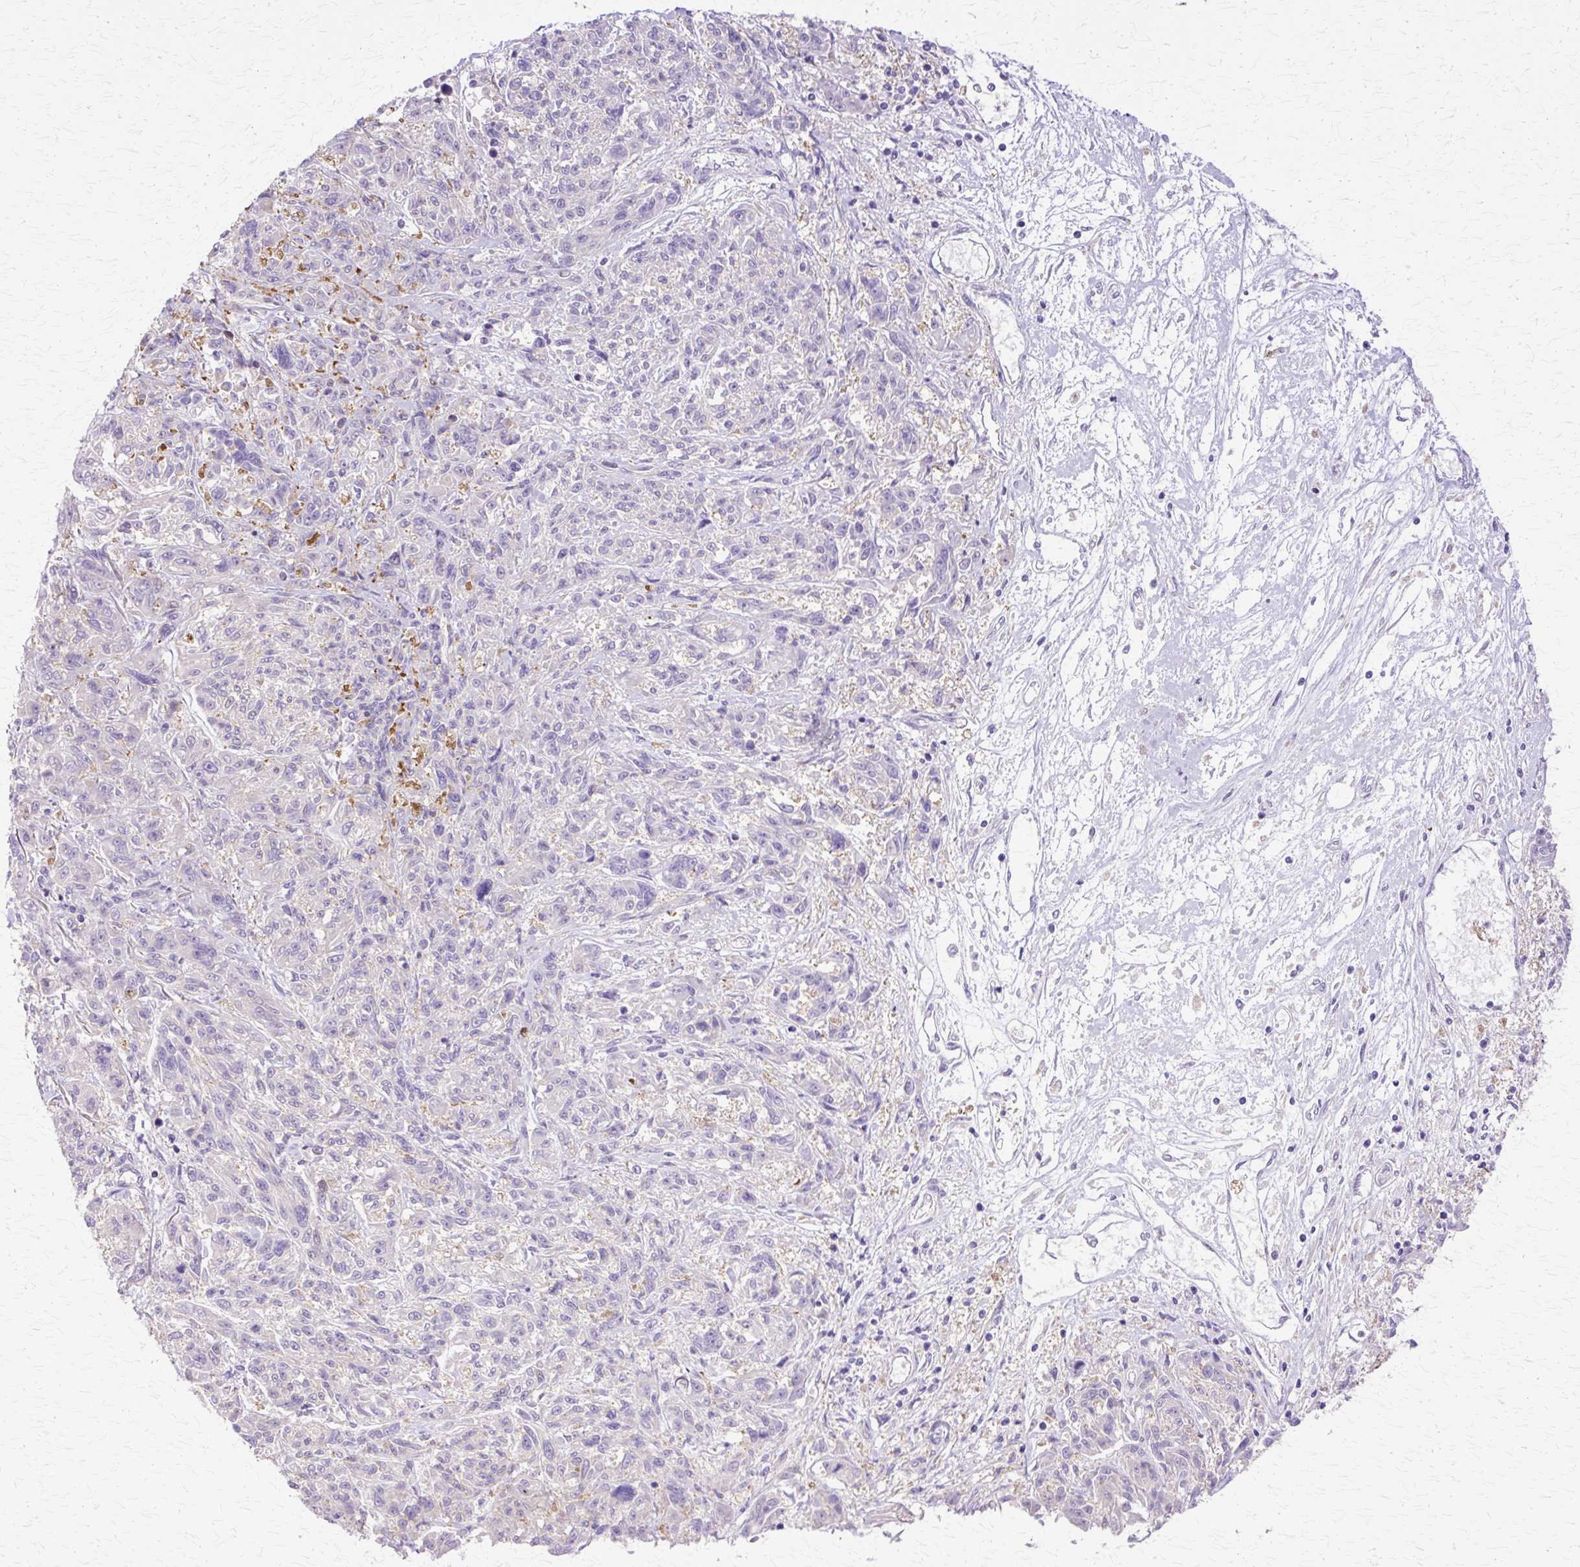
{"staining": {"intensity": "negative", "quantity": "none", "location": "none"}, "tissue": "melanoma", "cell_type": "Tumor cells", "image_type": "cancer", "snomed": [{"axis": "morphology", "description": "Malignant melanoma, NOS"}, {"axis": "topography", "description": "Skin"}], "caption": "There is no significant positivity in tumor cells of malignant melanoma. Brightfield microscopy of immunohistochemistry stained with DAB (3,3'-diaminobenzidine) (brown) and hematoxylin (blue), captured at high magnification.", "gene": "HSPA8", "patient": {"sex": "male", "age": 53}}